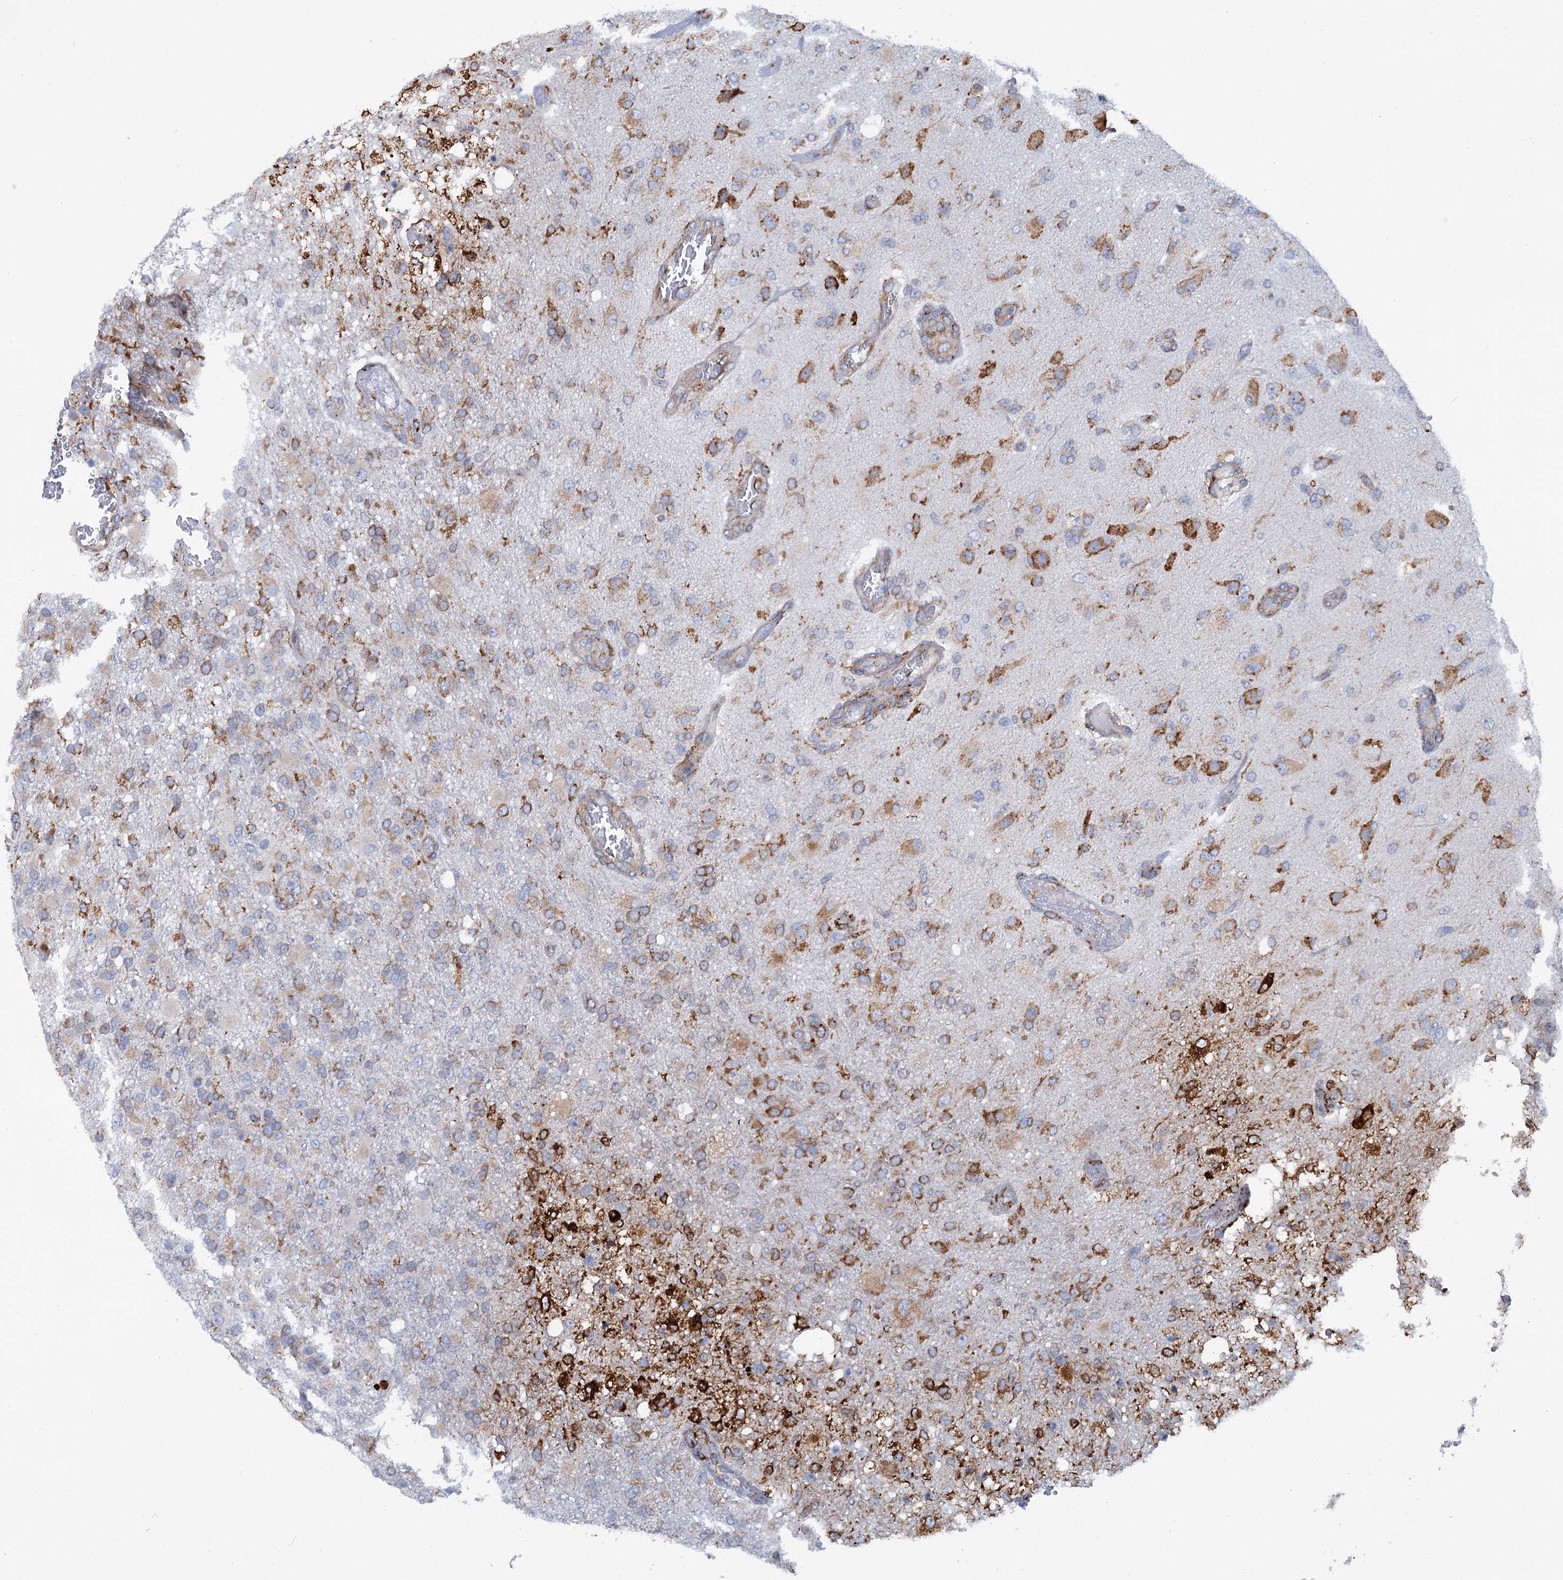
{"staining": {"intensity": "moderate", "quantity": "25%-75%", "location": "cytoplasmic/membranous"}, "tissue": "glioma", "cell_type": "Tumor cells", "image_type": "cancer", "snomed": [{"axis": "morphology", "description": "Glioma, malignant, High grade"}, {"axis": "topography", "description": "Brain"}], "caption": "A medium amount of moderate cytoplasmic/membranous staining is identified in approximately 25%-75% of tumor cells in malignant glioma (high-grade) tissue. The staining is performed using DAB brown chromogen to label protein expression. The nuclei are counter-stained blue using hematoxylin.", "gene": "SHE", "patient": {"sex": "female", "age": 74}}